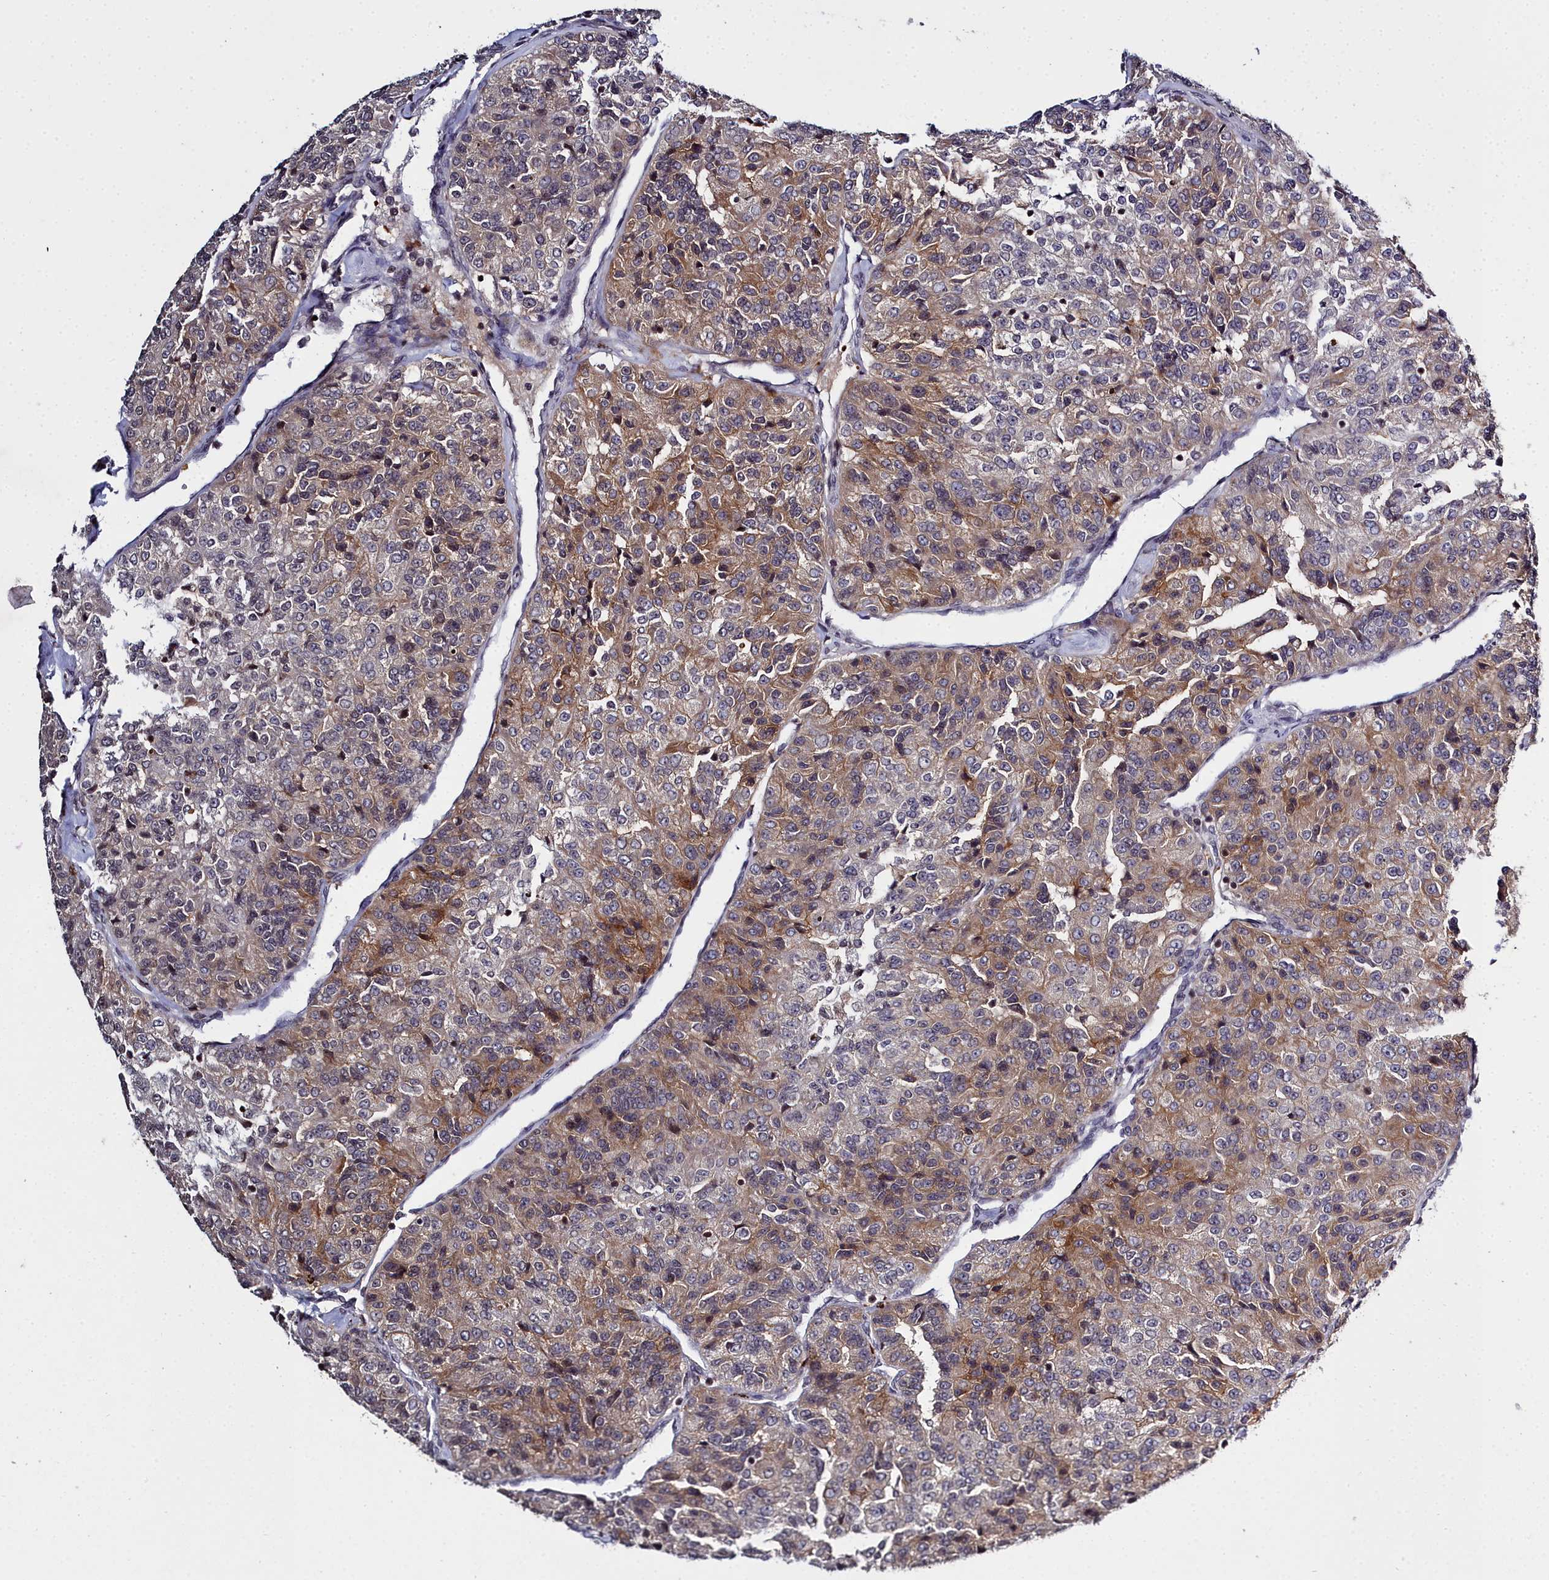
{"staining": {"intensity": "moderate", "quantity": "<25%", "location": "cytoplasmic/membranous"}, "tissue": "renal cancer", "cell_type": "Tumor cells", "image_type": "cancer", "snomed": [{"axis": "morphology", "description": "Adenocarcinoma, NOS"}, {"axis": "topography", "description": "Kidney"}], "caption": "Renal cancer stained for a protein displays moderate cytoplasmic/membranous positivity in tumor cells.", "gene": "FZD4", "patient": {"sex": "female", "age": 63}}